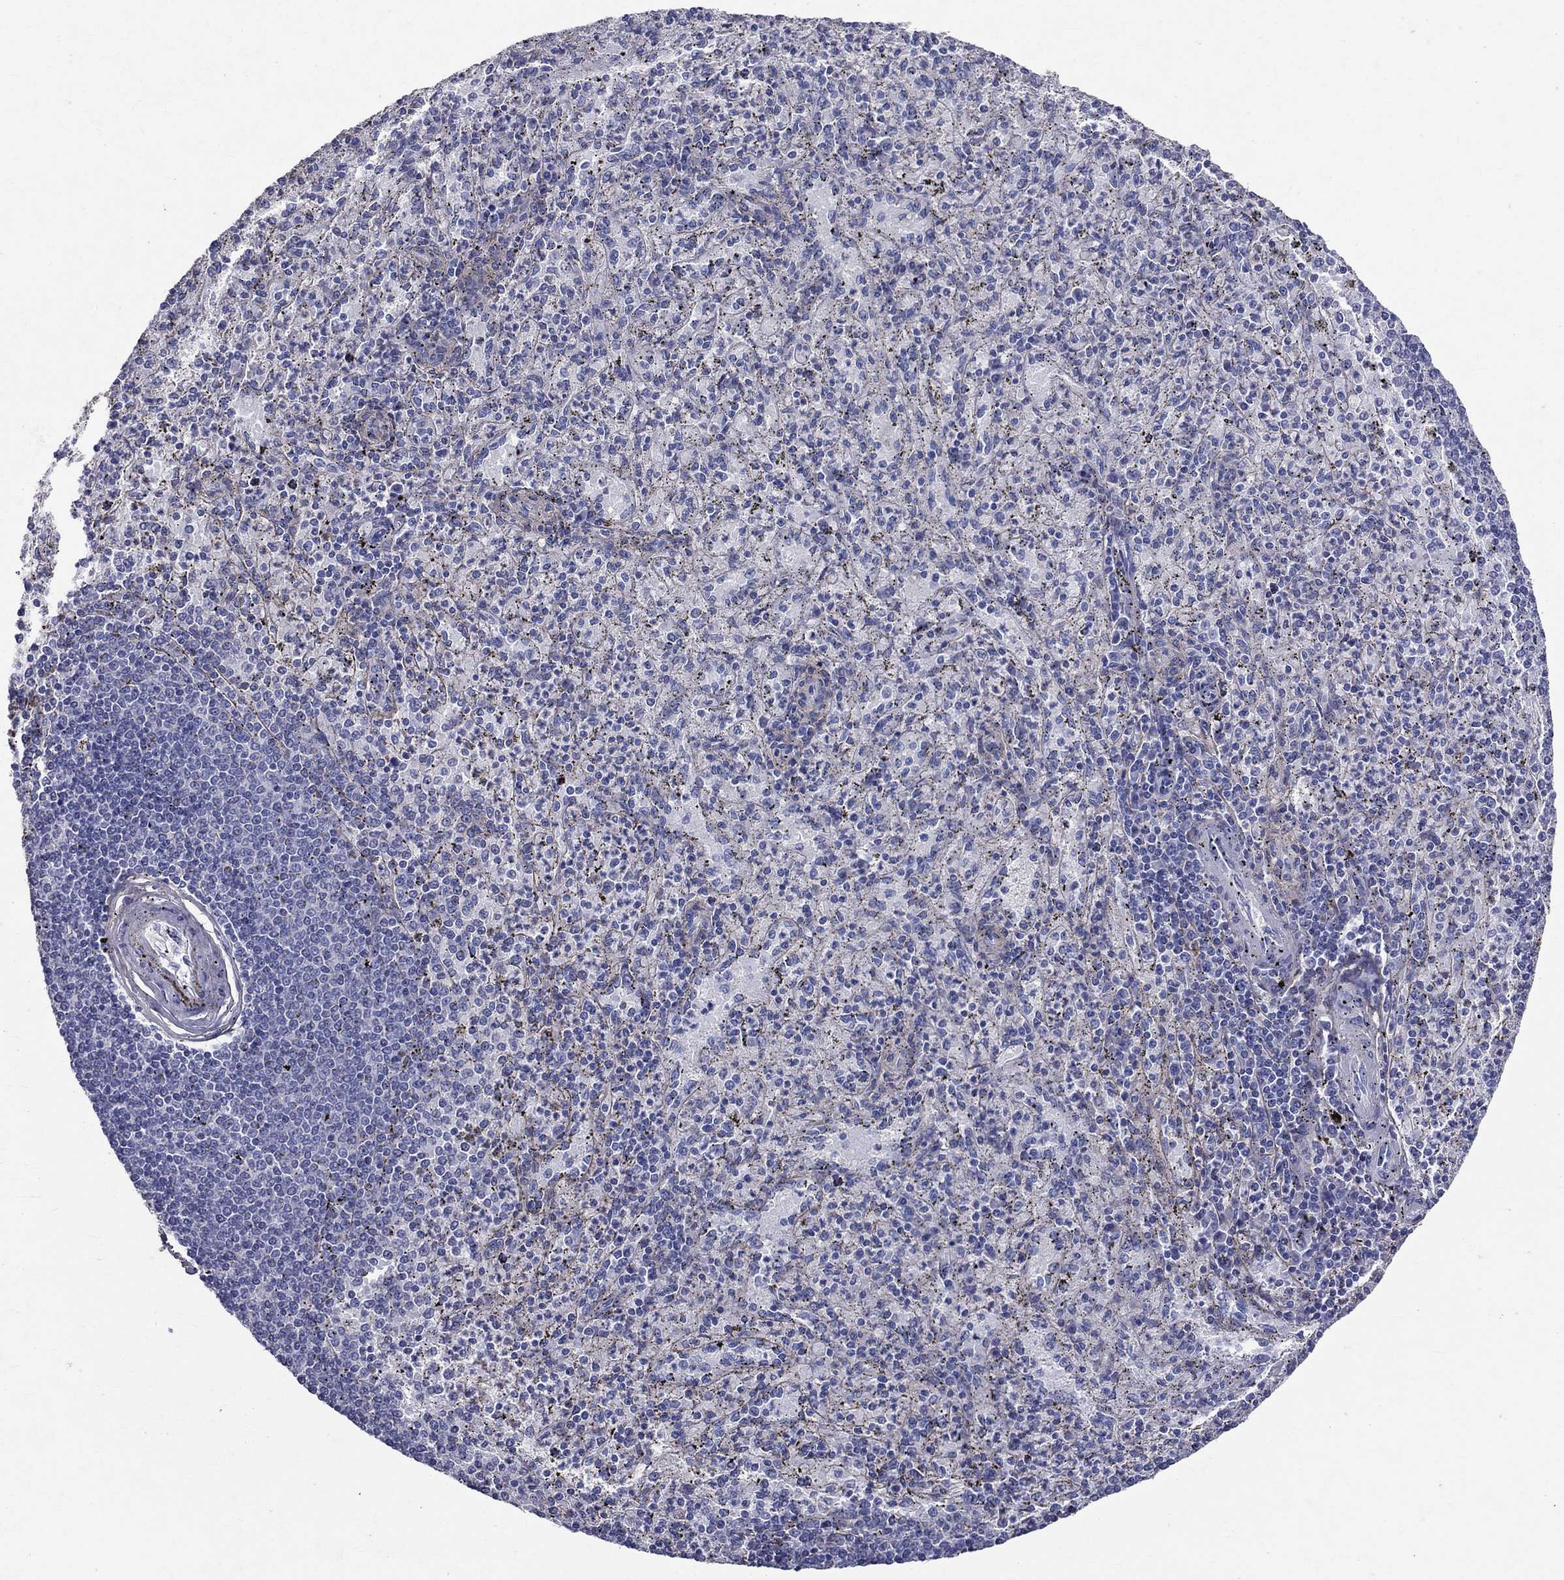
{"staining": {"intensity": "negative", "quantity": "none", "location": "none"}, "tissue": "spleen", "cell_type": "Cells in red pulp", "image_type": "normal", "snomed": [{"axis": "morphology", "description": "Normal tissue, NOS"}, {"axis": "topography", "description": "Spleen"}], "caption": "This is an immunohistochemistry image of unremarkable human spleen. There is no expression in cells in red pulp.", "gene": "ANXA10", "patient": {"sex": "male", "age": 60}}